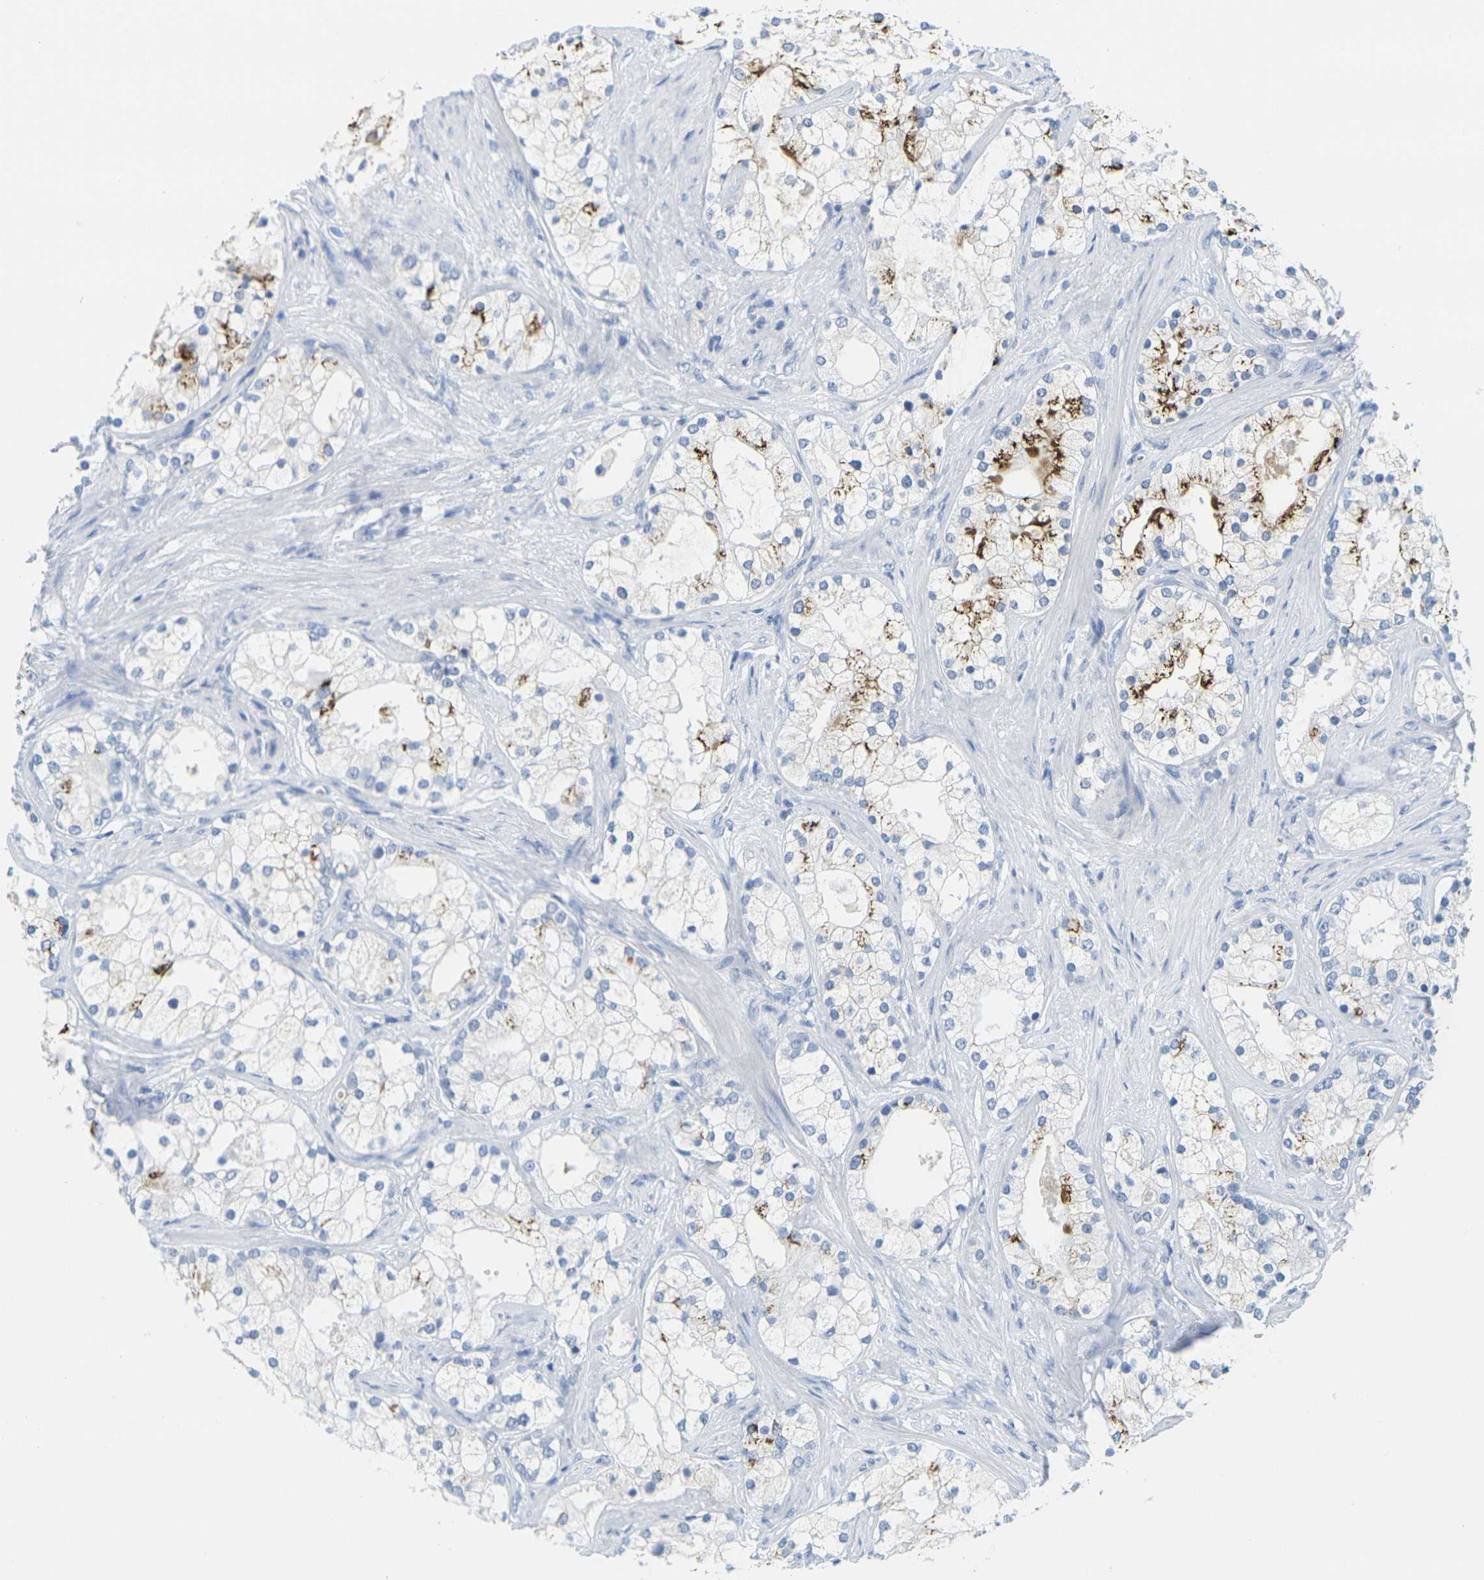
{"staining": {"intensity": "moderate", "quantity": "<25%", "location": "cytoplasmic/membranous"}, "tissue": "prostate cancer", "cell_type": "Tumor cells", "image_type": "cancer", "snomed": [{"axis": "morphology", "description": "Adenocarcinoma, Low grade"}, {"axis": "topography", "description": "Prostate"}], "caption": "A brown stain shows moderate cytoplasmic/membranous expression of a protein in prostate cancer (low-grade adenocarcinoma) tumor cells.", "gene": "FAM3D", "patient": {"sex": "male", "age": 58}}